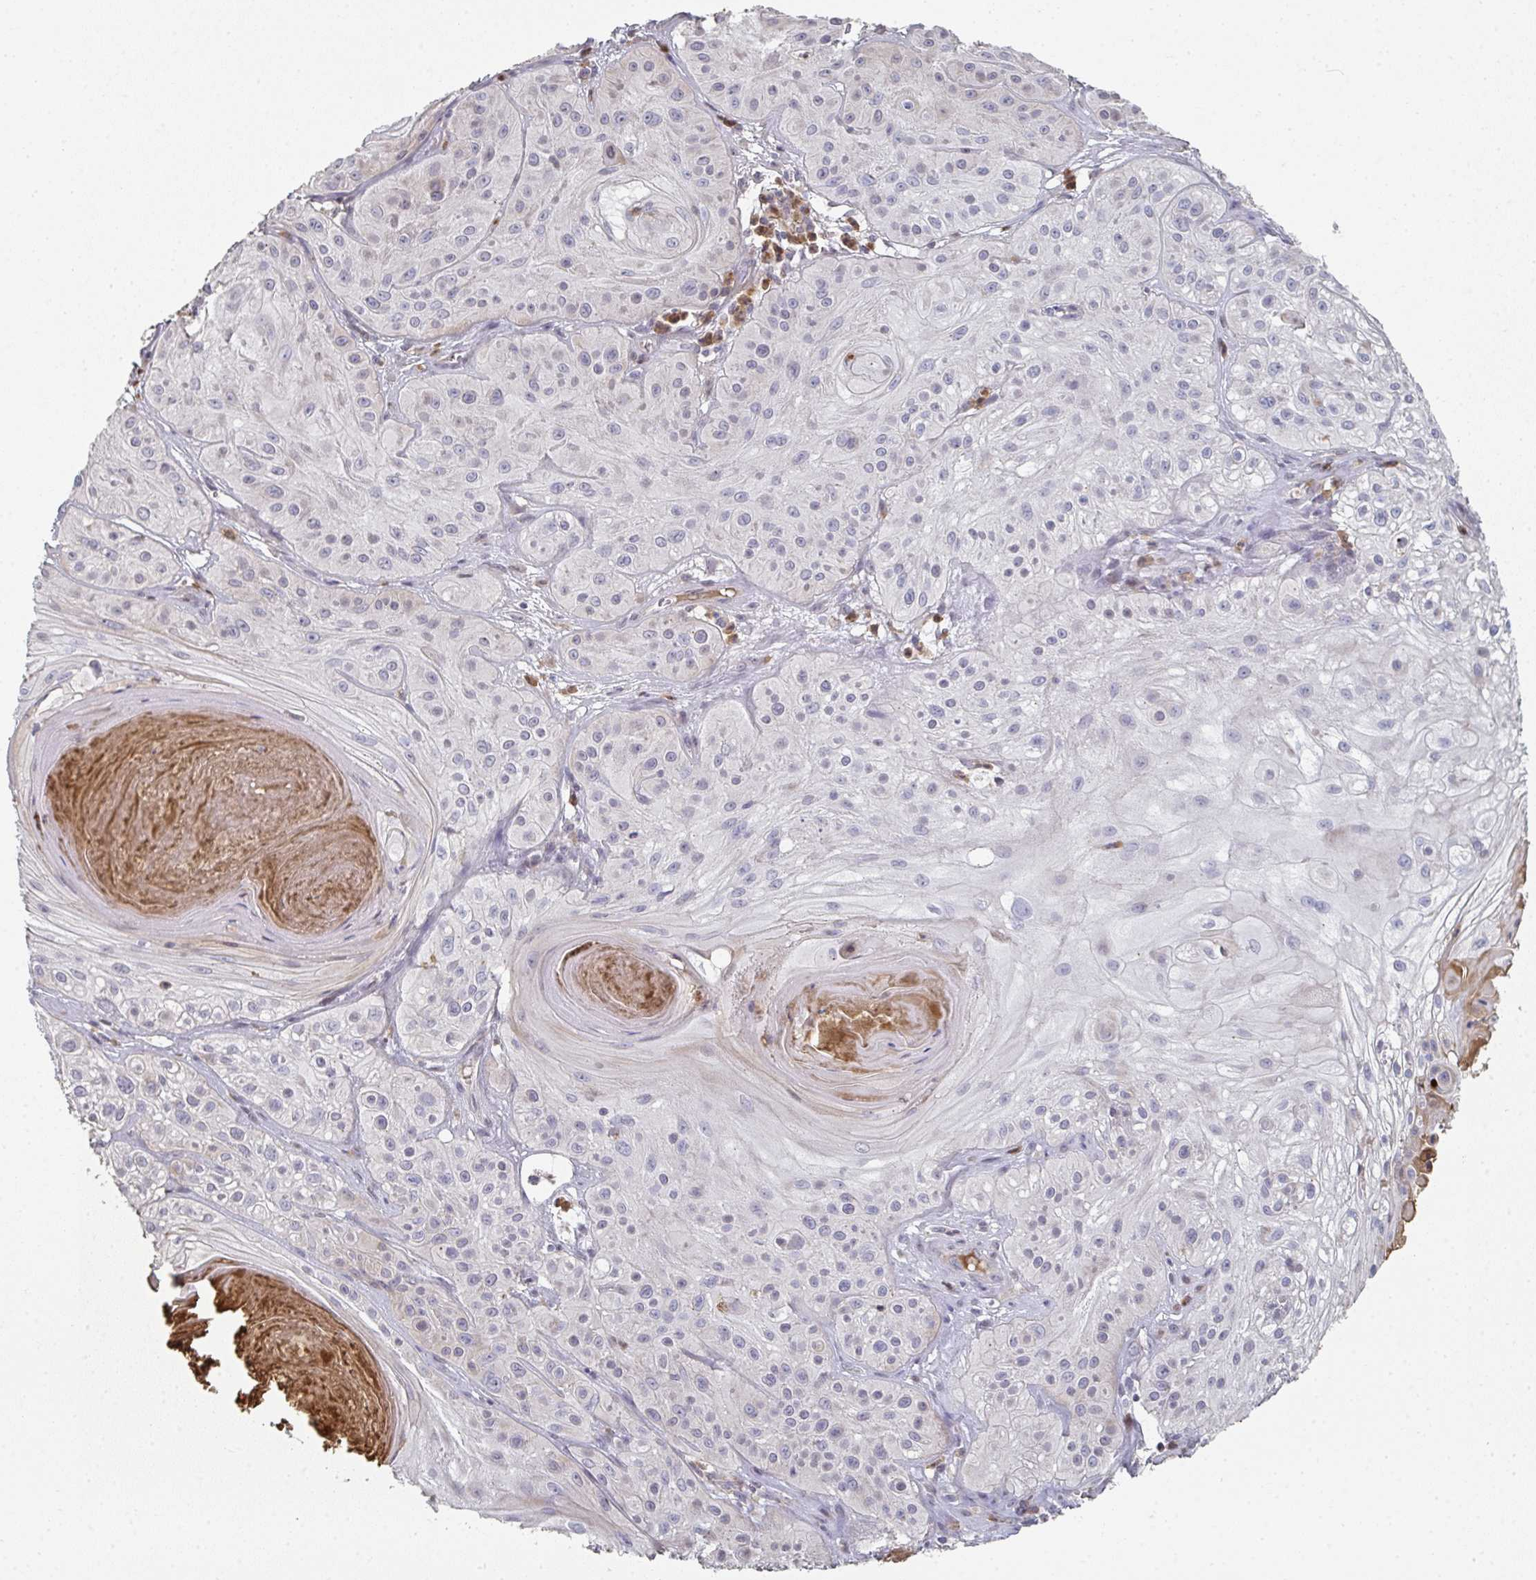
{"staining": {"intensity": "negative", "quantity": "none", "location": "none"}, "tissue": "skin cancer", "cell_type": "Tumor cells", "image_type": "cancer", "snomed": [{"axis": "morphology", "description": "Squamous cell carcinoma, NOS"}, {"axis": "topography", "description": "Skin"}], "caption": "Skin cancer (squamous cell carcinoma) was stained to show a protein in brown. There is no significant expression in tumor cells. The staining was performed using DAB (3,3'-diaminobenzidine) to visualize the protein expression in brown, while the nuclei were stained in blue with hematoxylin (Magnification: 20x).", "gene": "A1CF", "patient": {"sex": "male", "age": 85}}